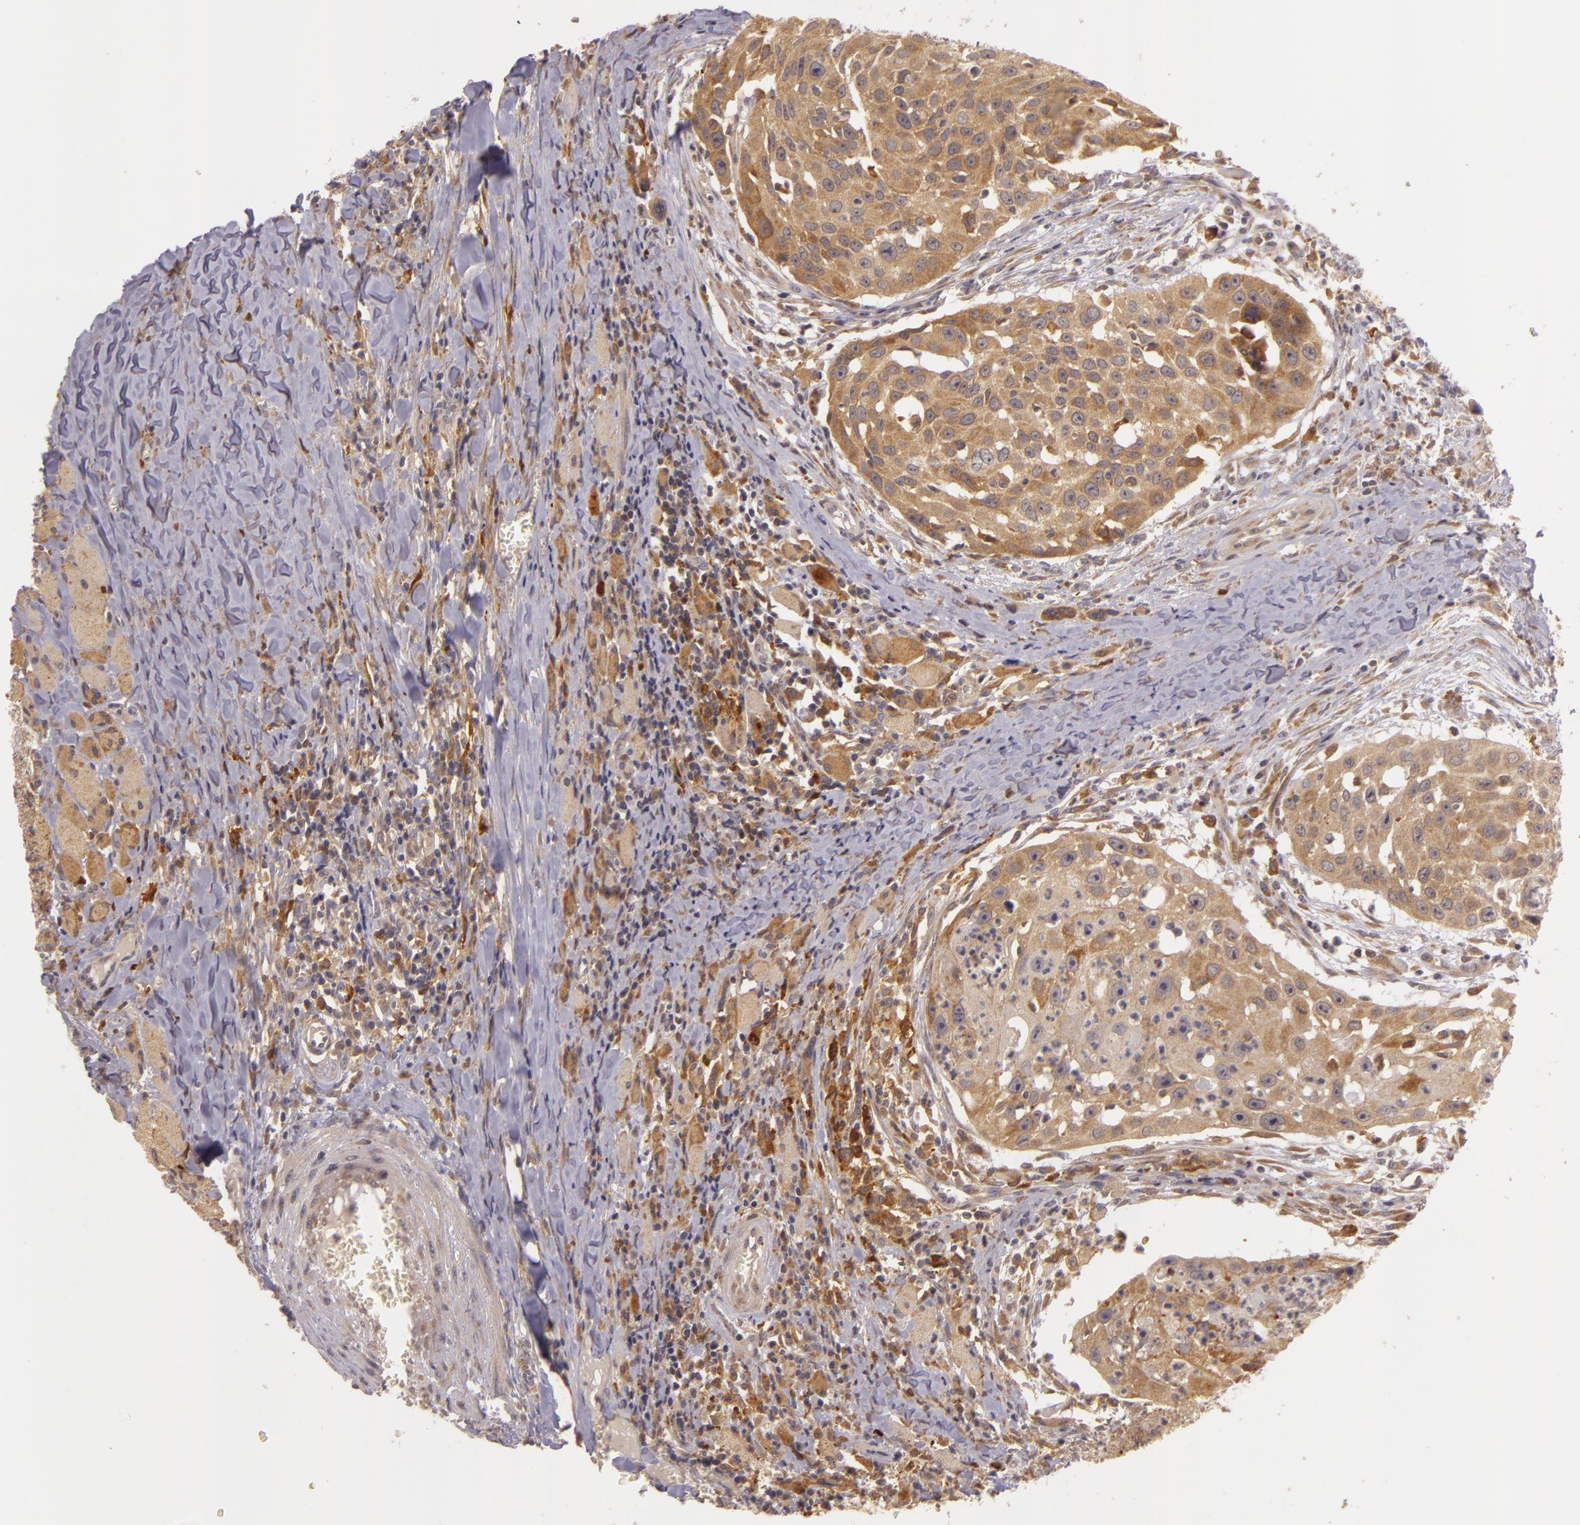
{"staining": {"intensity": "moderate", "quantity": ">75%", "location": "cytoplasmic/membranous"}, "tissue": "head and neck cancer", "cell_type": "Tumor cells", "image_type": "cancer", "snomed": [{"axis": "morphology", "description": "Squamous cell carcinoma, NOS"}, {"axis": "topography", "description": "Head-Neck"}], "caption": "Immunohistochemistry (IHC) of head and neck cancer displays medium levels of moderate cytoplasmic/membranous staining in approximately >75% of tumor cells.", "gene": "PPP1R3F", "patient": {"sex": "male", "age": 64}}